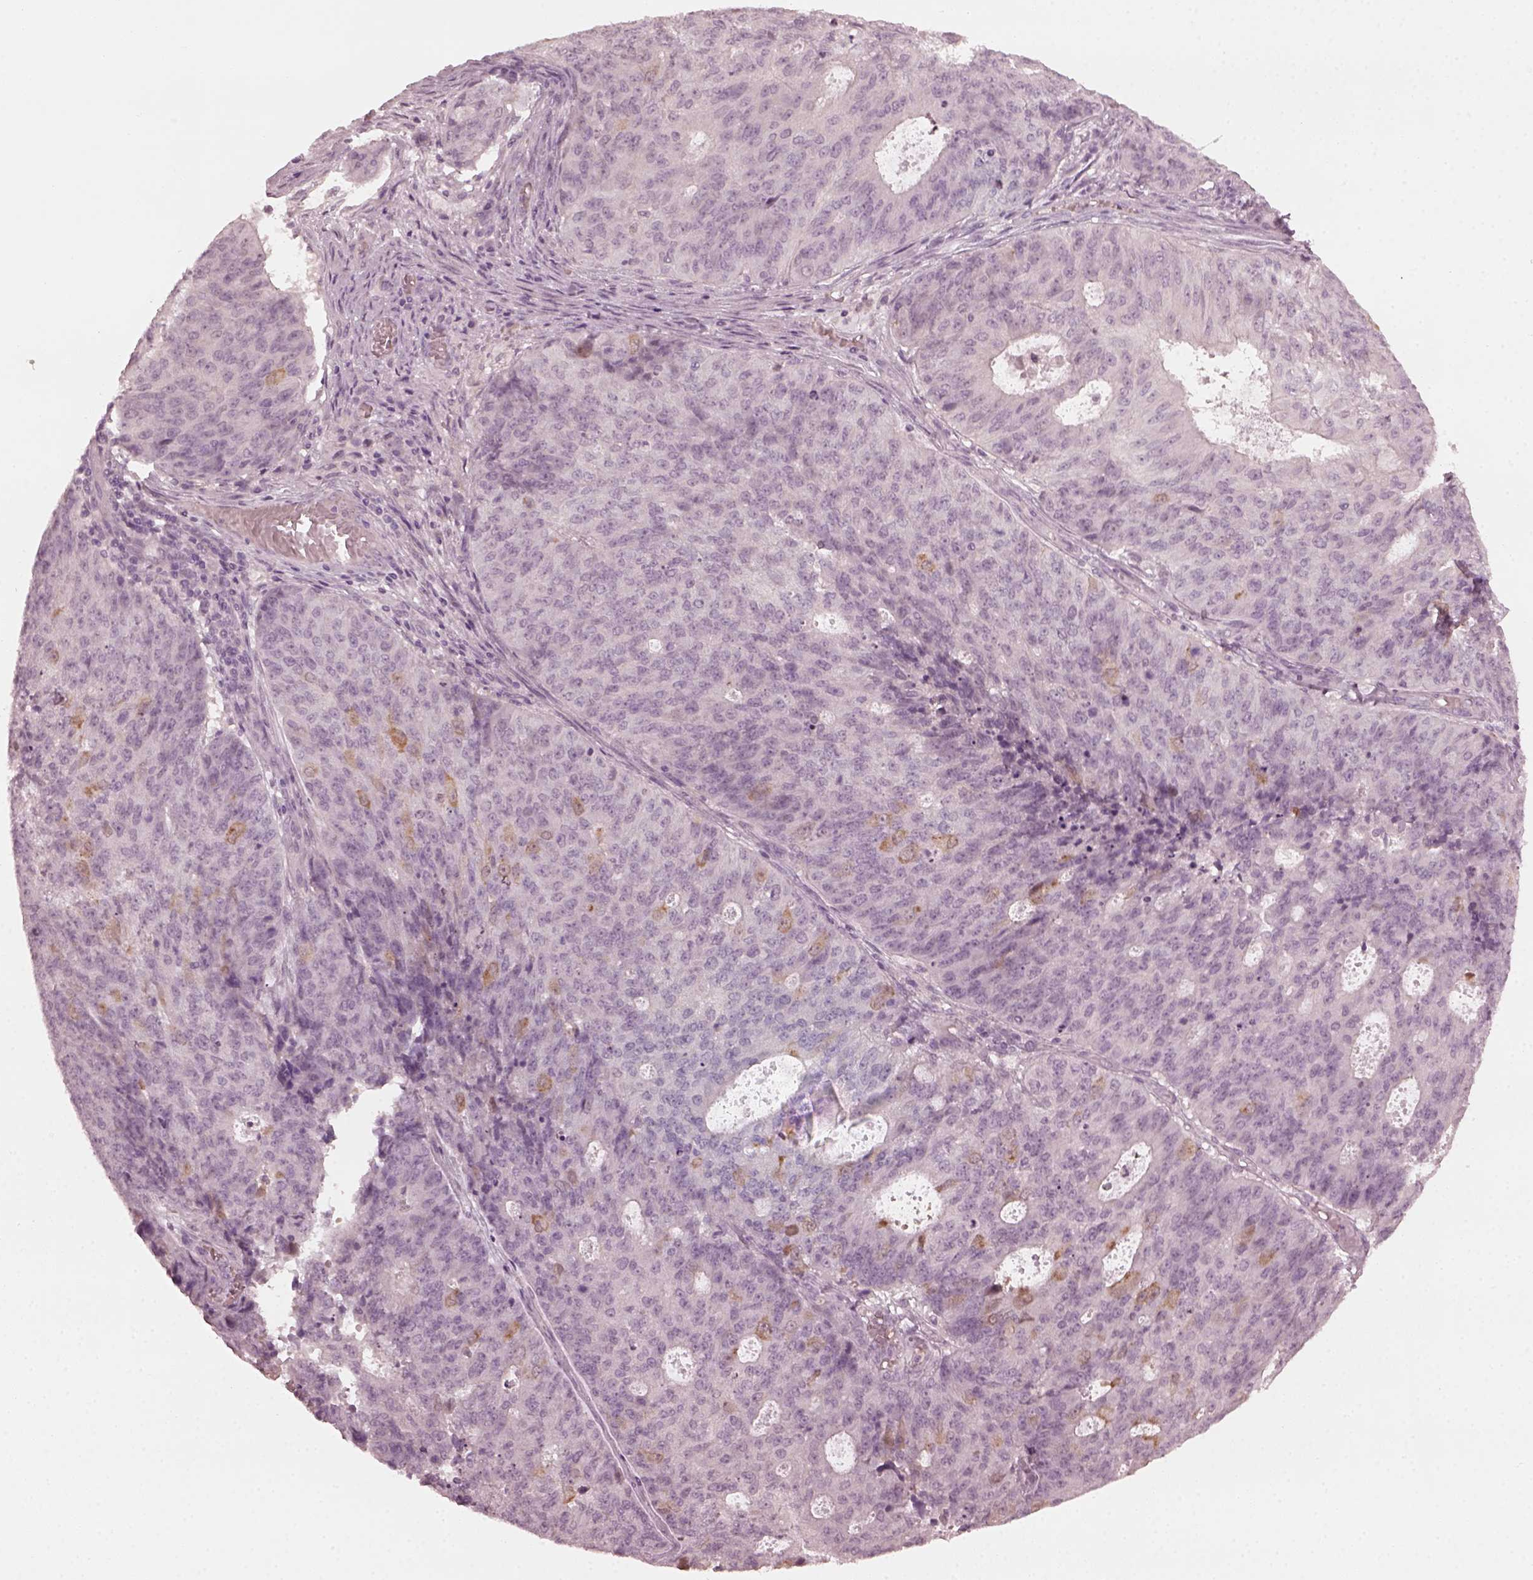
{"staining": {"intensity": "negative", "quantity": "none", "location": "none"}, "tissue": "endometrial cancer", "cell_type": "Tumor cells", "image_type": "cancer", "snomed": [{"axis": "morphology", "description": "Adenocarcinoma, NOS"}, {"axis": "topography", "description": "Endometrium"}], "caption": "This micrograph is of endometrial cancer (adenocarcinoma) stained with IHC to label a protein in brown with the nuclei are counter-stained blue. There is no positivity in tumor cells.", "gene": "CCDC170", "patient": {"sex": "female", "age": 82}}